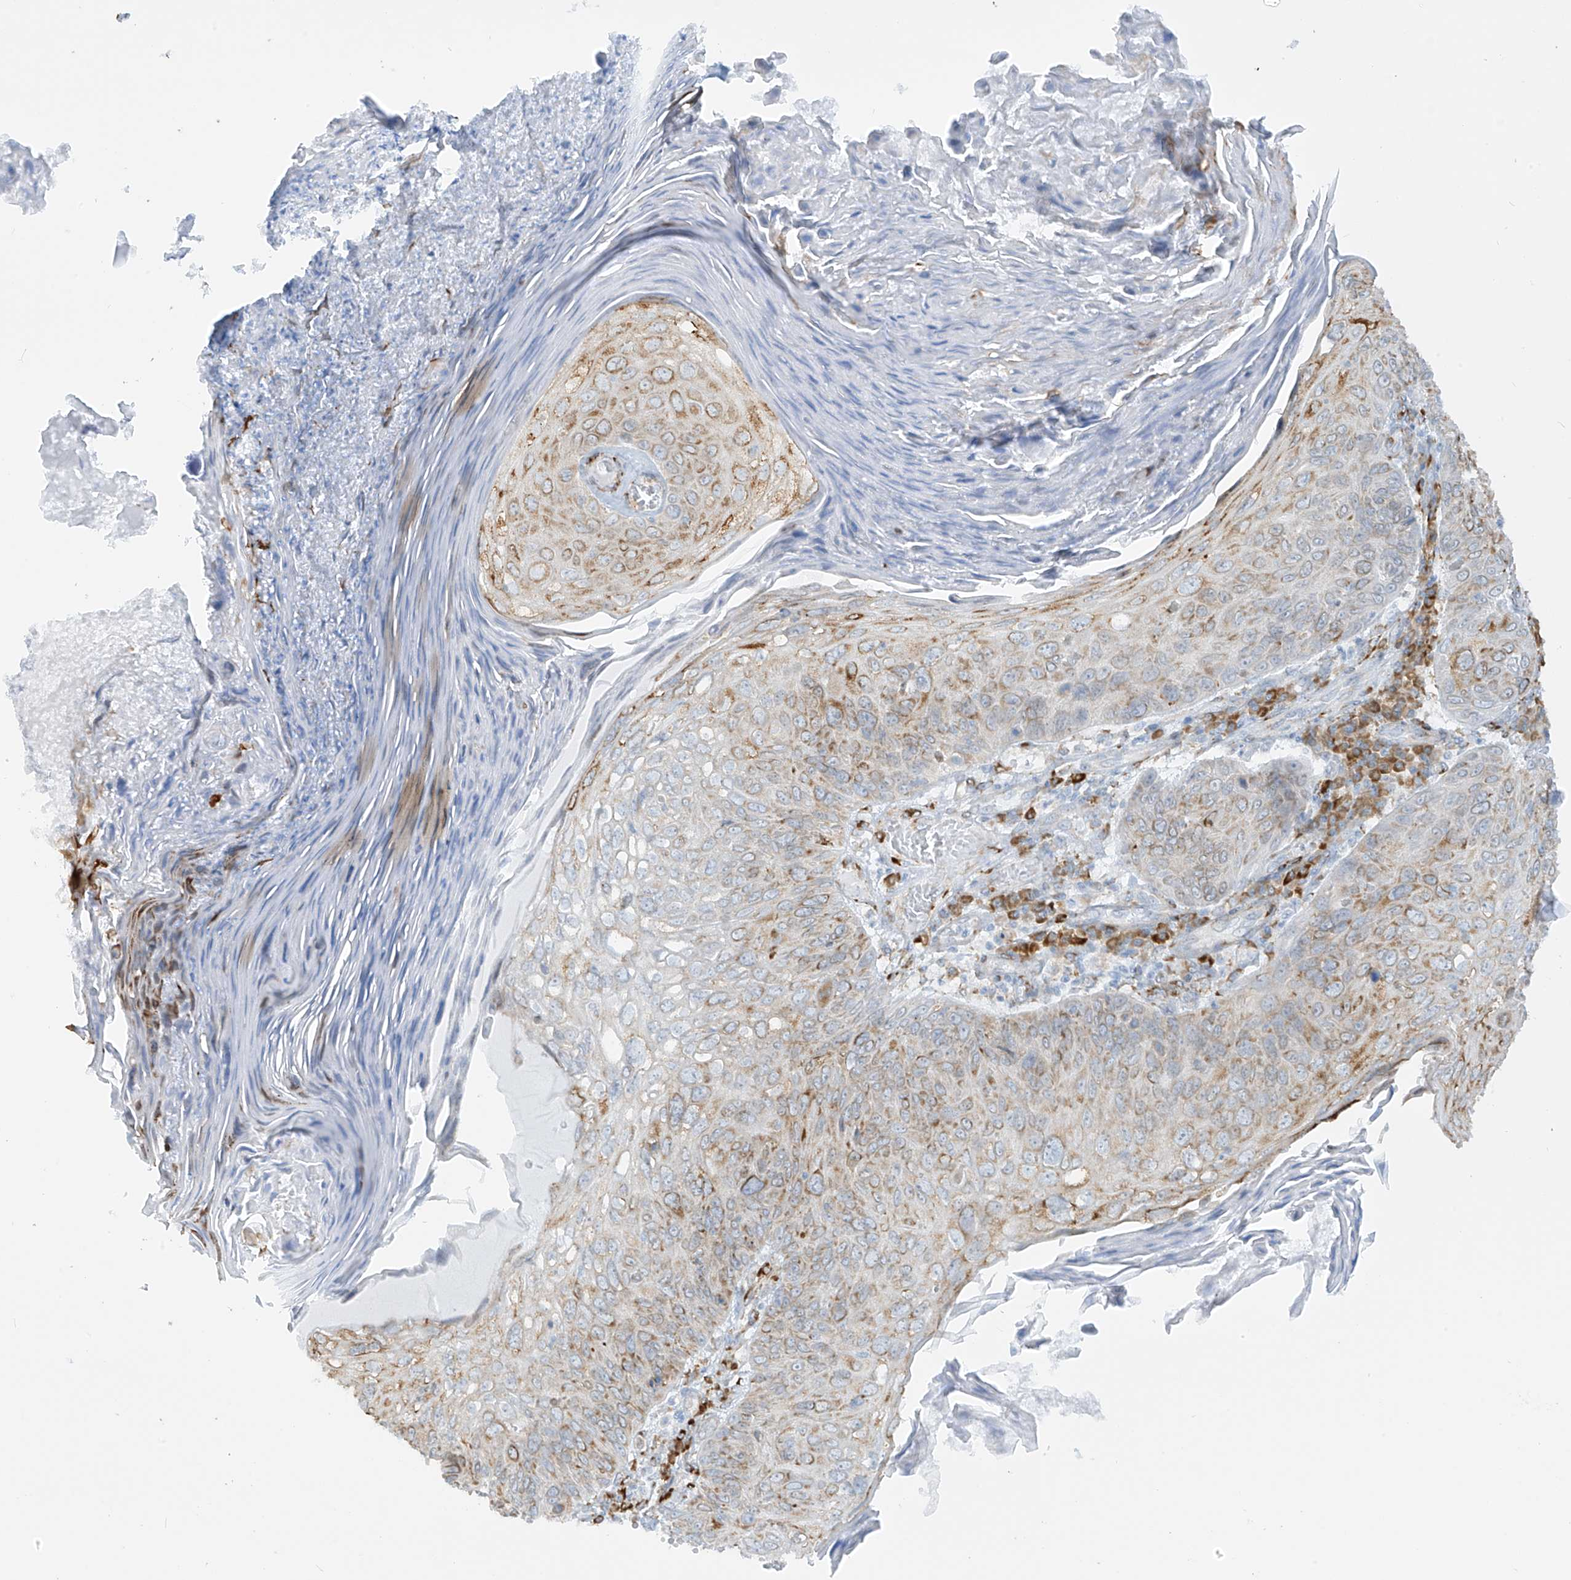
{"staining": {"intensity": "moderate", "quantity": ">75%", "location": "cytoplasmic/membranous"}, "tissue": "skin cancer", "cell_type": "Tumor cells", "image_type": "cancer", "snomed": [{"axis": "morphology", "description": "Squamous cell carcinoma, NOS"}, {"axis": "topography", "description": "Skin"}], "caption": "A brown stain highlights moderate cytoplasmic/membranous staining of a protein in human squamous cell carcinoma (skin) tumor cells.", "gene": "LRRC59", "patient": {"sex": "female", "age": 90}}